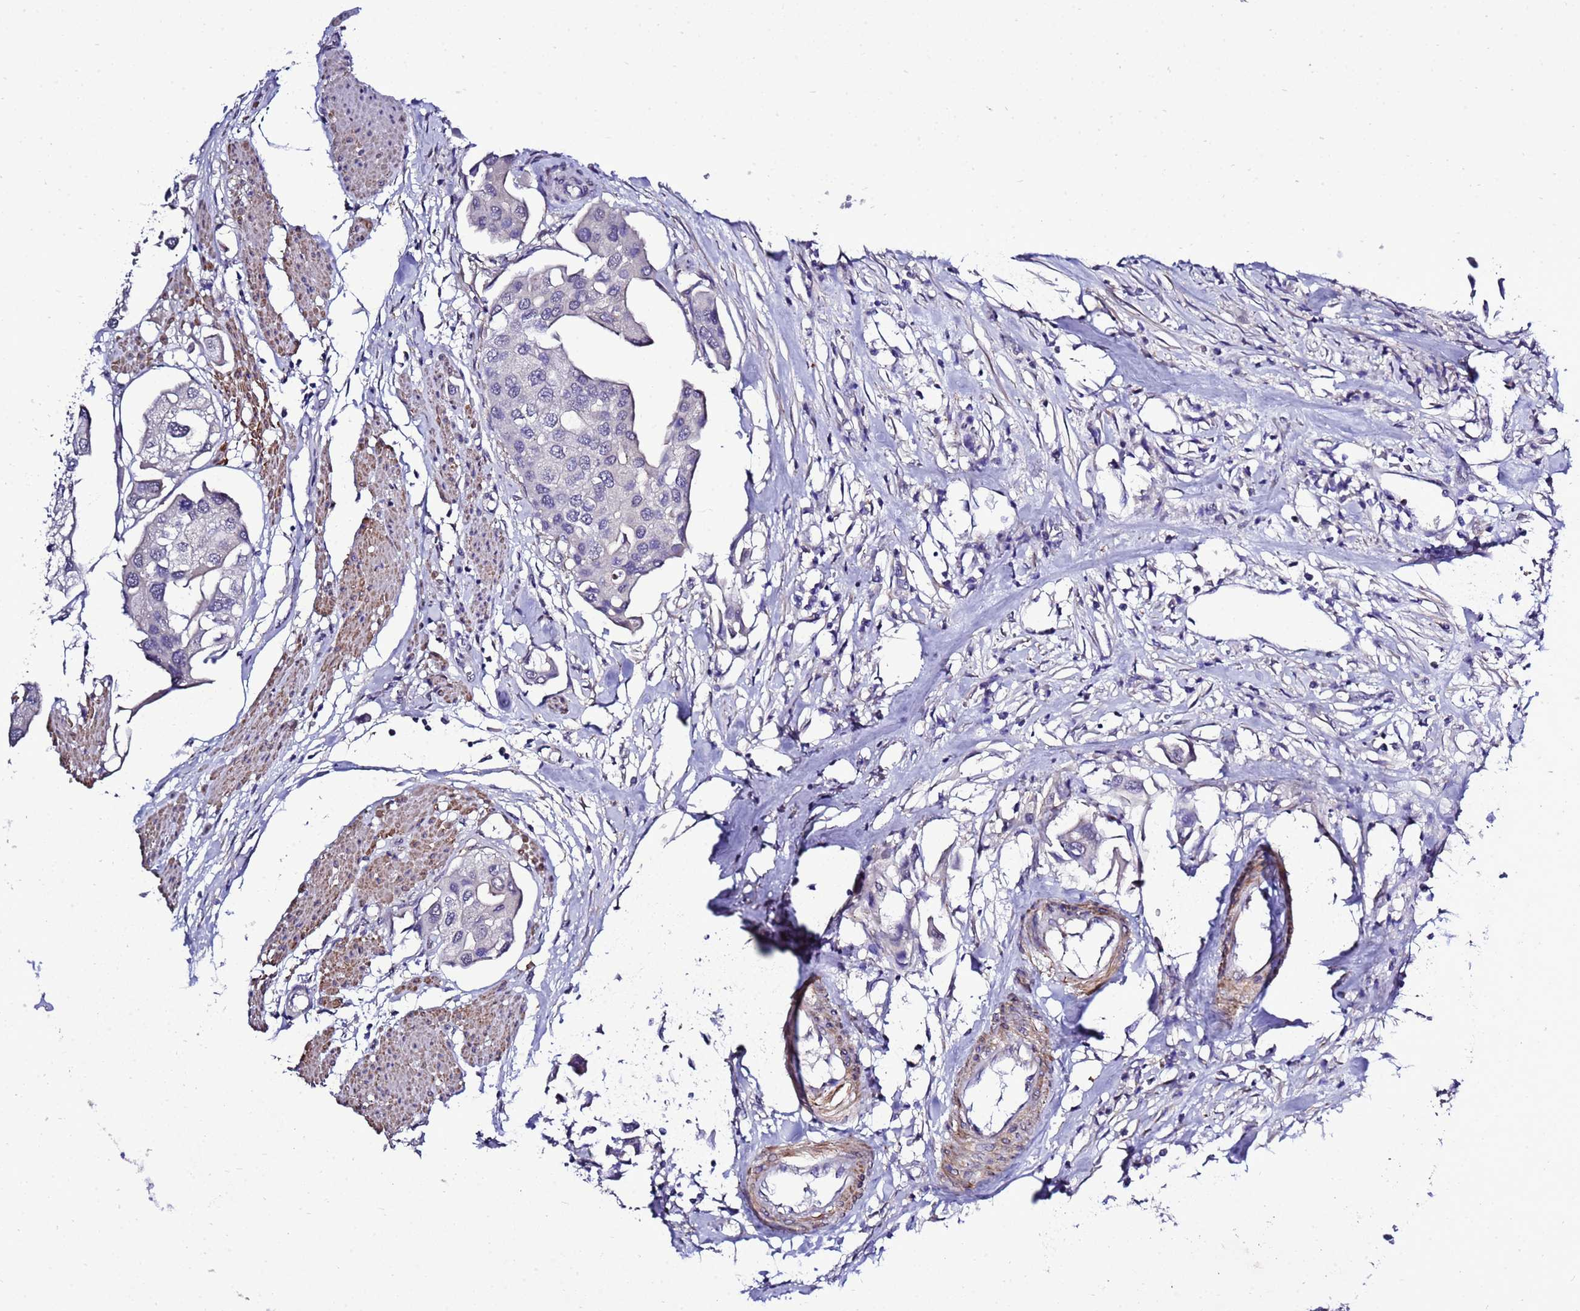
{"staining": {"intensity": "negative", "quantity": "none", "location": "none"}, "tissue": "urothelial cancer", "cell_type": "Tumor cells", "image_type": "cancer", "snomed": [{"axis": "morphology", "description": "Urothelial carcinoma, High grade"}, {"axis": "topography", "description": "Urinary bladder"}], "caption": "Tumor cells are negative for brown protein staining in urothelial carcinoma (high-grade).", "gene": "GZF1", "patient": {"sex": "male", "age": 64}}